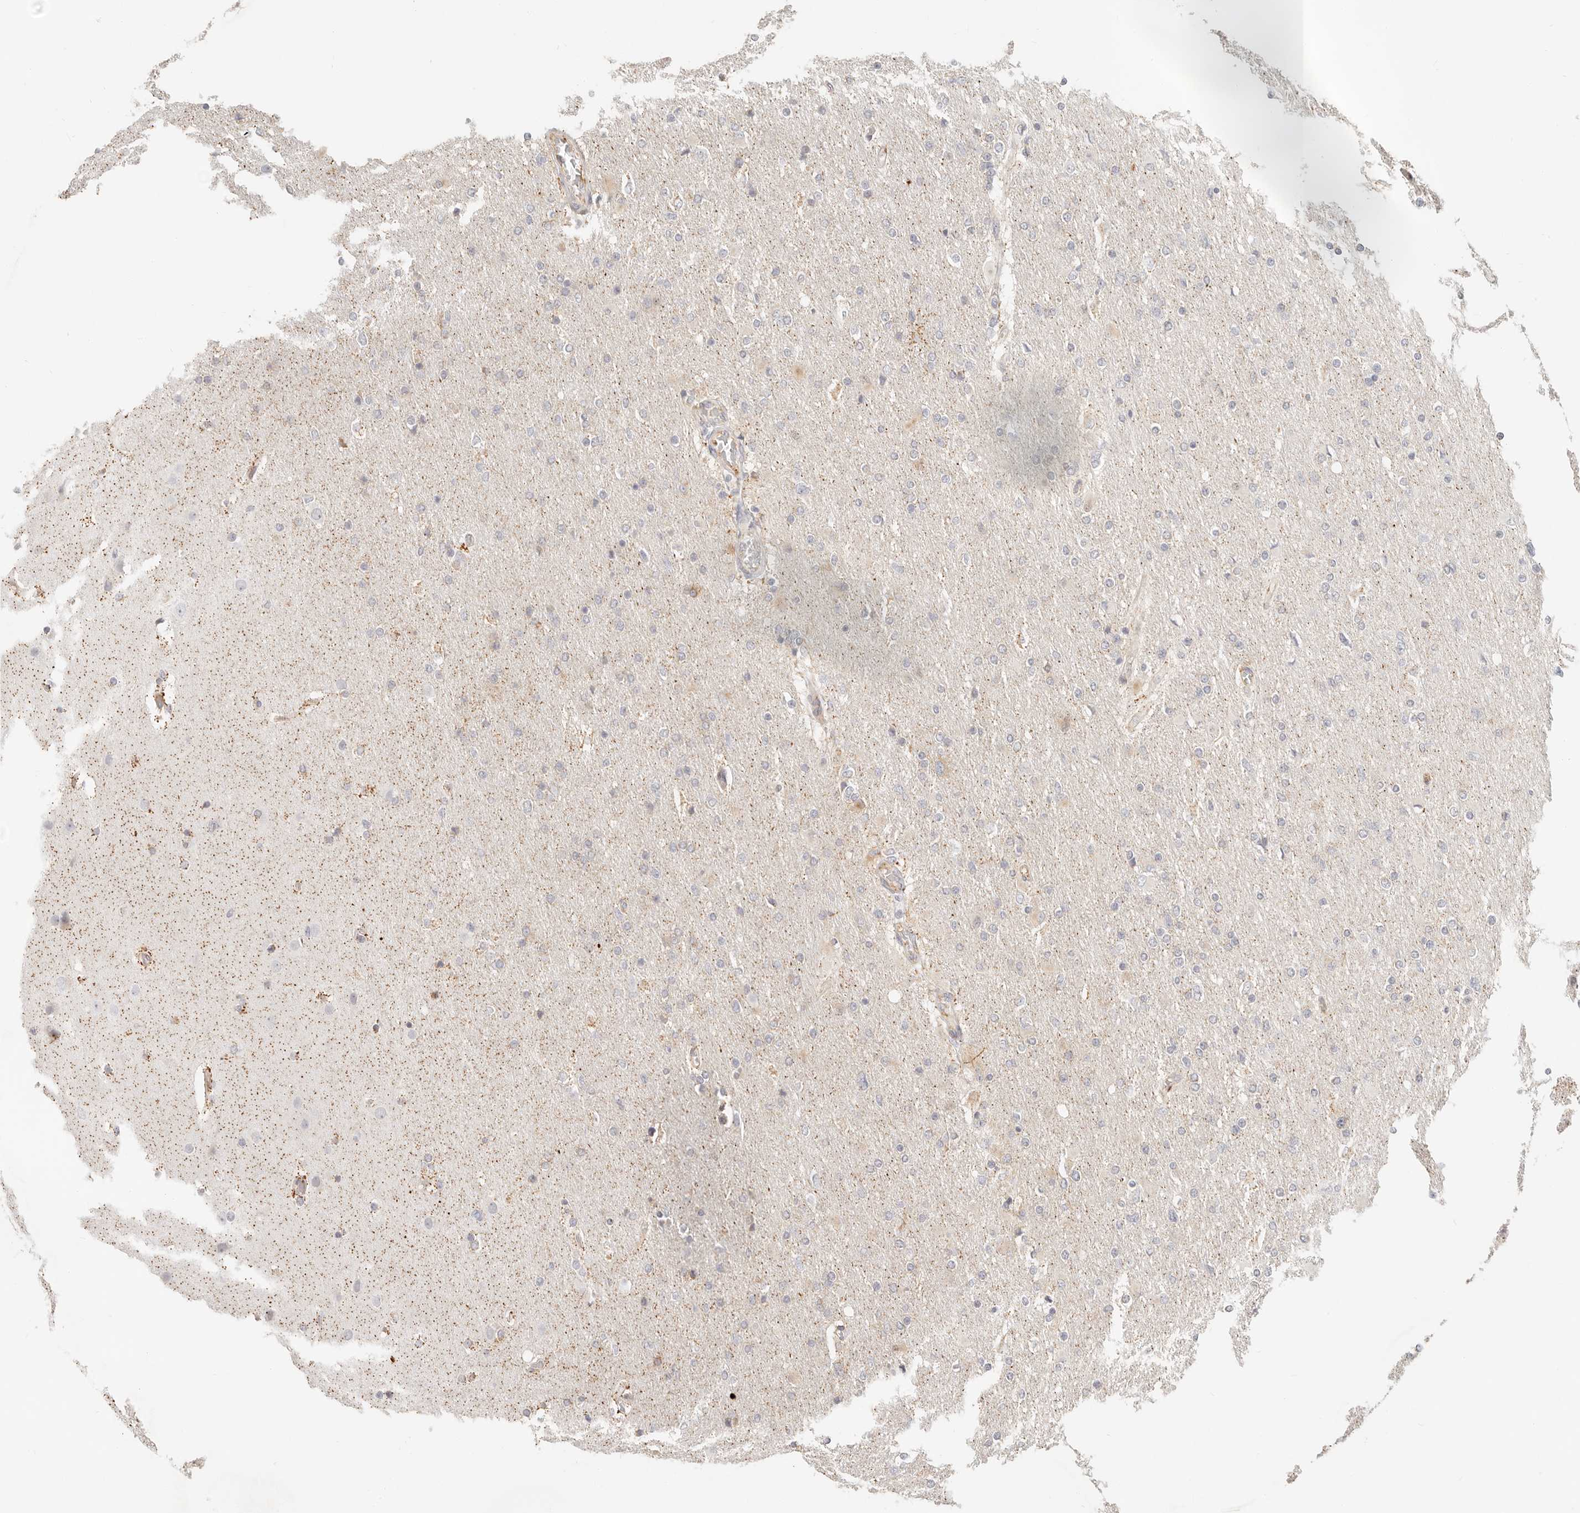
{"staining": {"intensity": "weak", "quantity": "<25%", "location": "cytoplasmic/membranous"}, "tissue": "glioma", "cell_type": "Tumor cells", "image_type": "cancer", "snomed": [{"axis": "morphology", "description": "Glioma, malignant, High grade"}, {"axis": "topography", "description": "Cerebral cortex"}], "caption": "Tumor cells show no significant protein staining in glioma. (Brightfield microscopy of DAB (3,3'-diaminobenzidine) immunohistochemistry at high magnification).", "gene": "SASS6", "patient": {"sex": "female", "age": 36}}